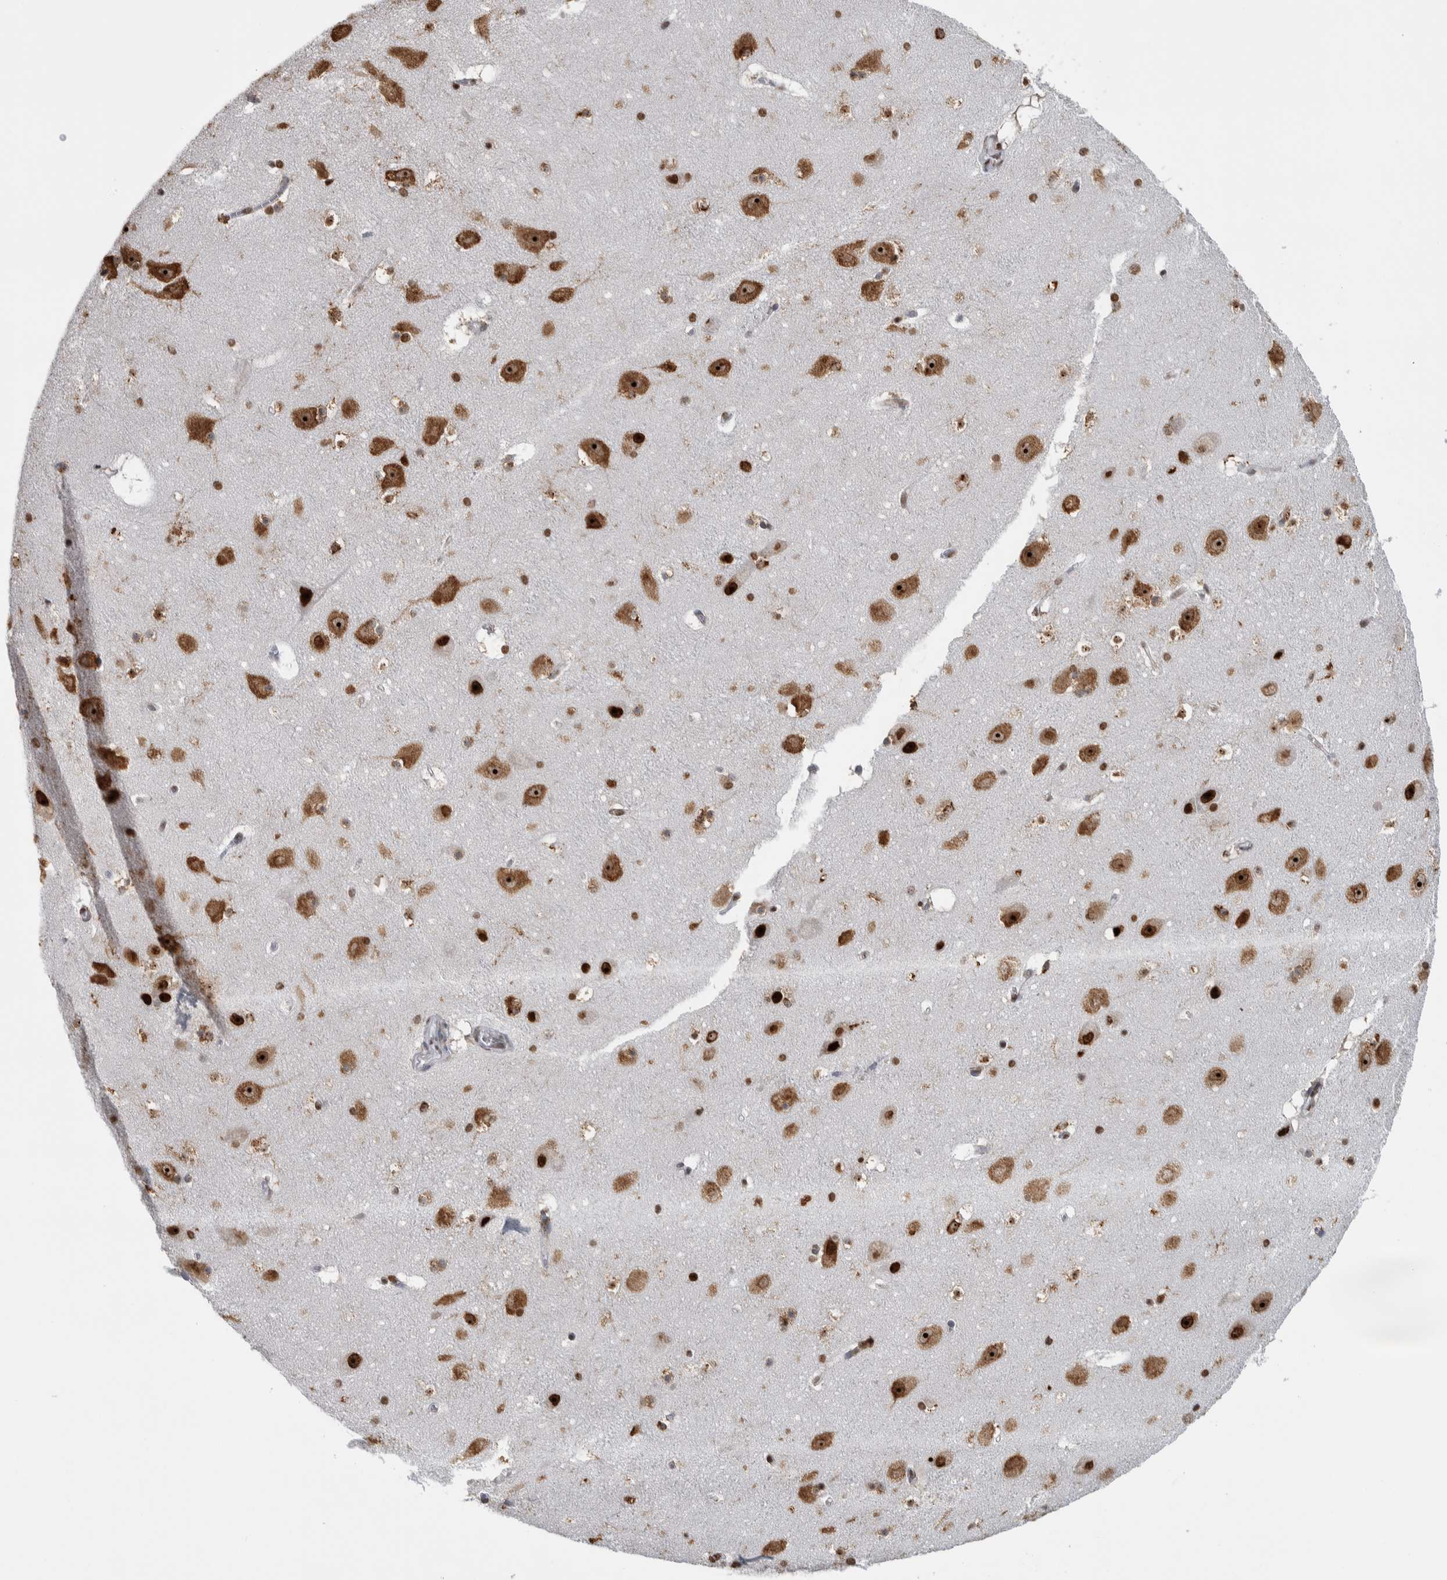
{"staining": {"intensity": "strong", "quantity": ">75%", "location": "nuclear"}, "tissue": "hippocampus", "cell_type": "Glial cells", "image_type": "normal", "snomed": [{"axis": "morphology", "description": "Normal tissue, NOS"}, {"axis": "topography", "description": "Hippocampus"}], "caption": "This image exhibits immunohistochemistry staining of unremarkable hippocampus, with high strong nuclear expression in approximately >75% of glial cells.", "gene": "TOP2B", "patient": {"sex": "male", "age": 45}}